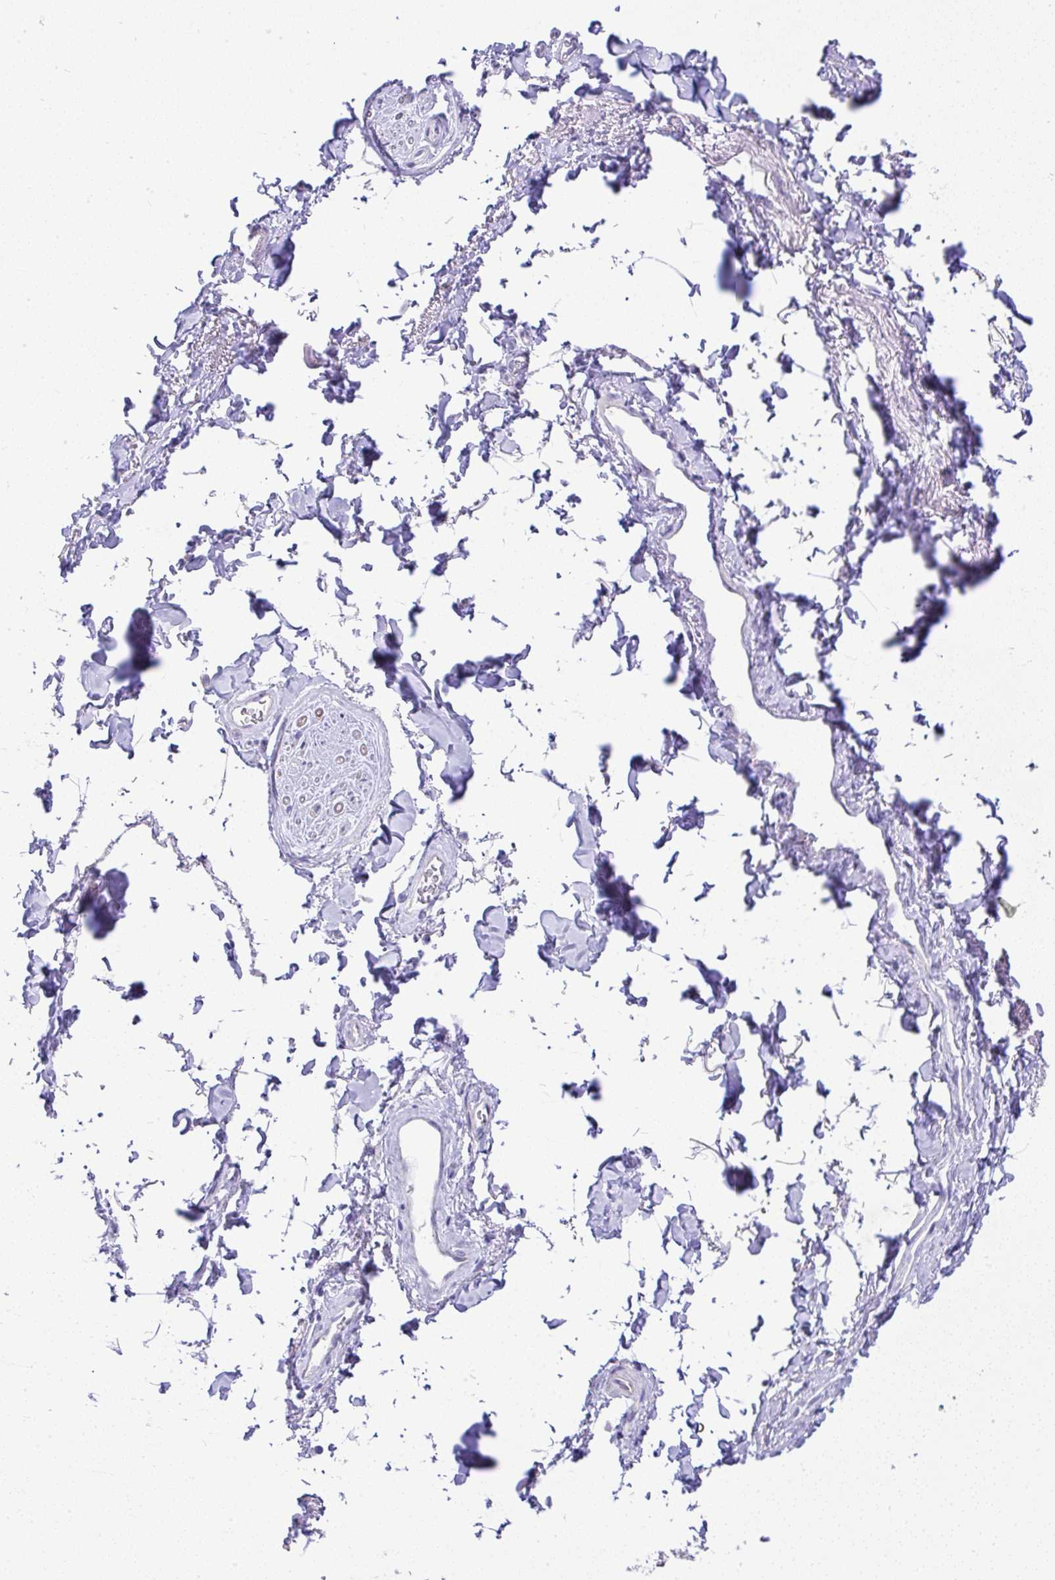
{"staining": {"intensity": "negative", "quantity": "none", "location": "none"}, "tissue": "adipose tissue", "cell_type": "Adipocytes", "image_type": "normal", "snomed": [{"axis": "morphology", "description": "Normal tissue, NOS"}, {"axis": "topography", "description": "Vulva"}, {"axis": "topography", "description": "Peripheral nerve tissue"}], "caption": "This image is of benign adipose tissue stained with IHC to label a protein in brown with the nuclei are counter-stained blue. There is no positivity in adipocytes.", "gene": "FAM177A1", "patient": {"sex": "female", "age": 66}}